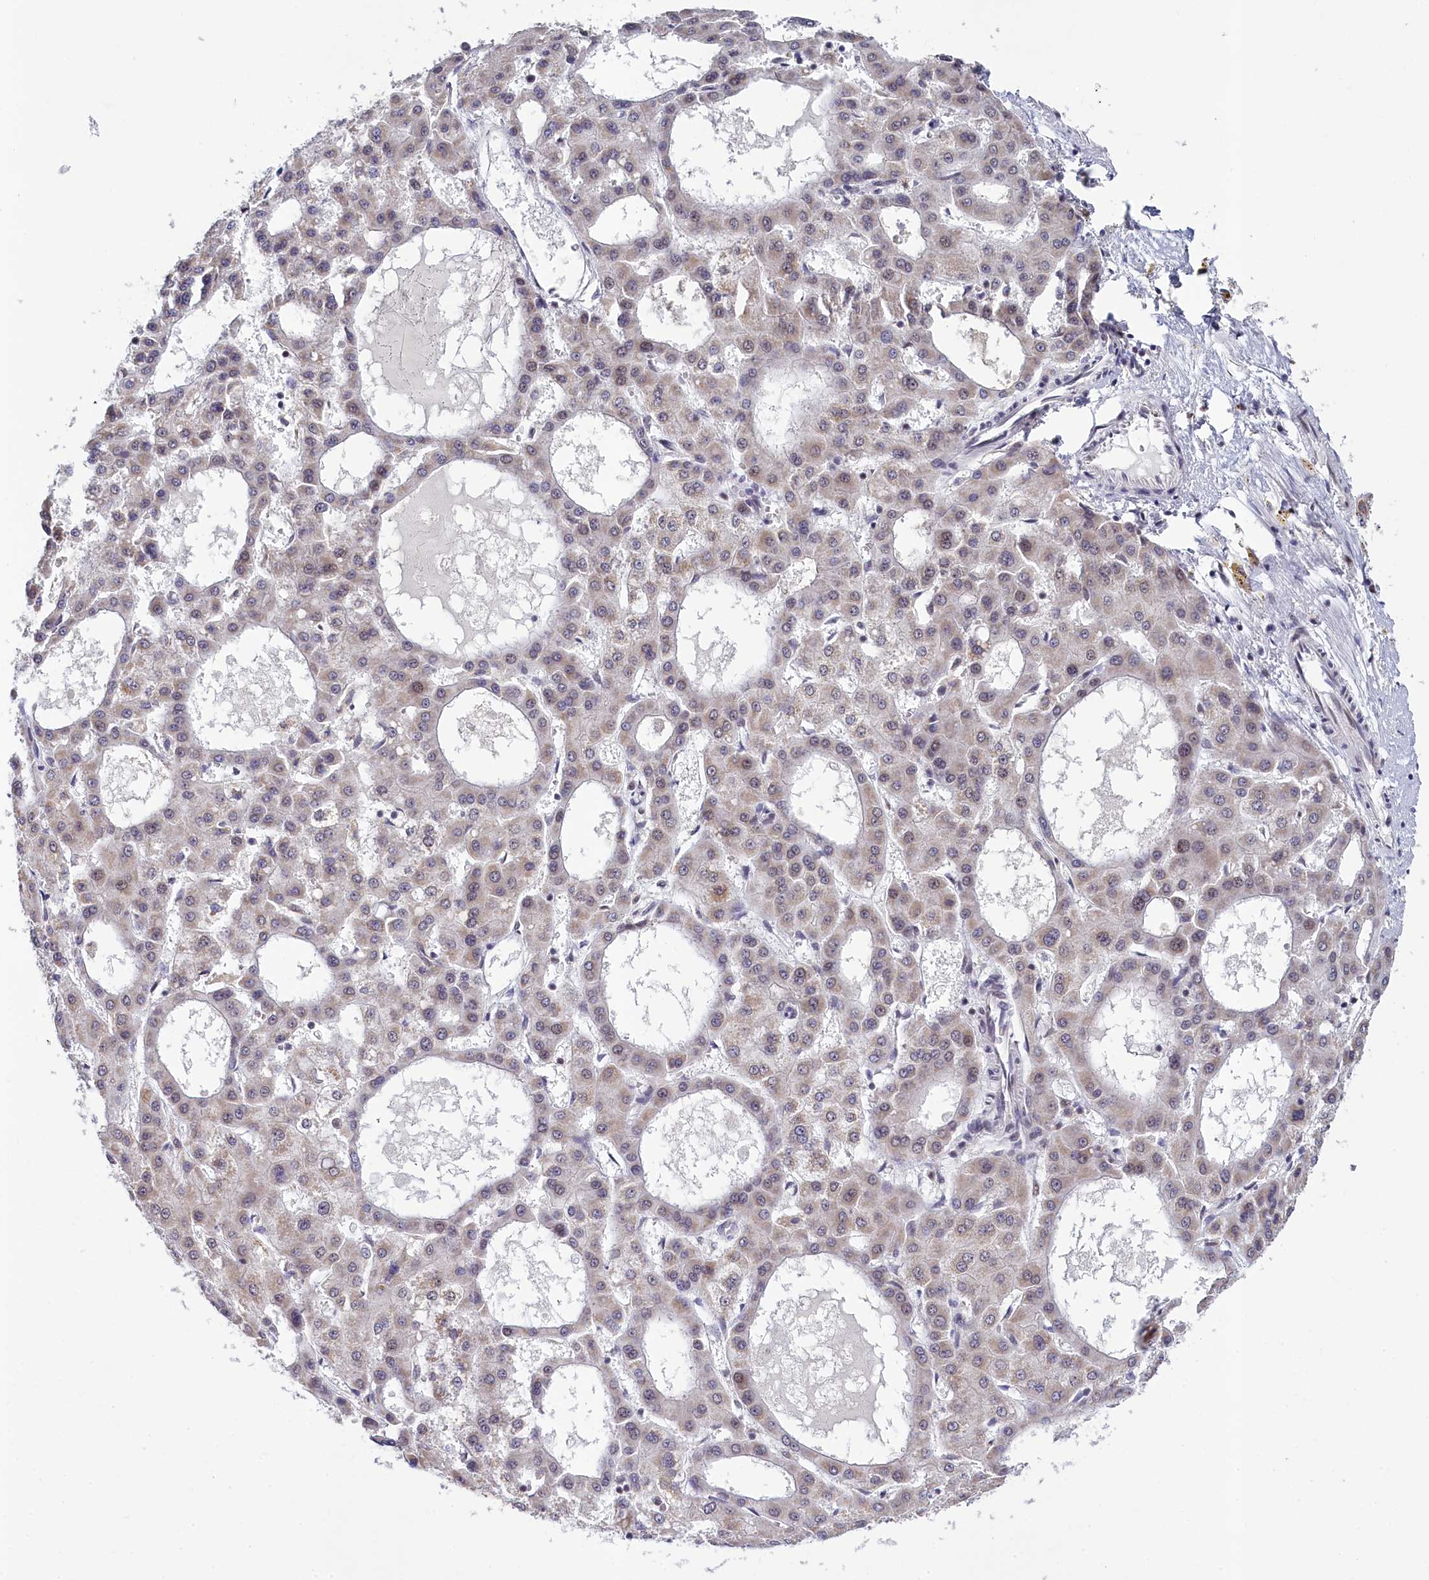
{"staining": {"intensity": "negative", "quantity": "none", "location": "none"}, "tissue": "liver cancer", "cell_type": "Tumor cells", "image_type": "cancer", "snomed": [{"axis": "morphology", "description": "Carcinoma, Hepatocellular, NOS"}, {"axis": "topography", "description": "Liver"}], "caption": "The IHC micrograph has no significant positivity in tumor cells of liver cancer (hepatocellular carcinoma) tissue.", "gene": "PPHLN1", "patient": {"sex": "male", "age": 47}}